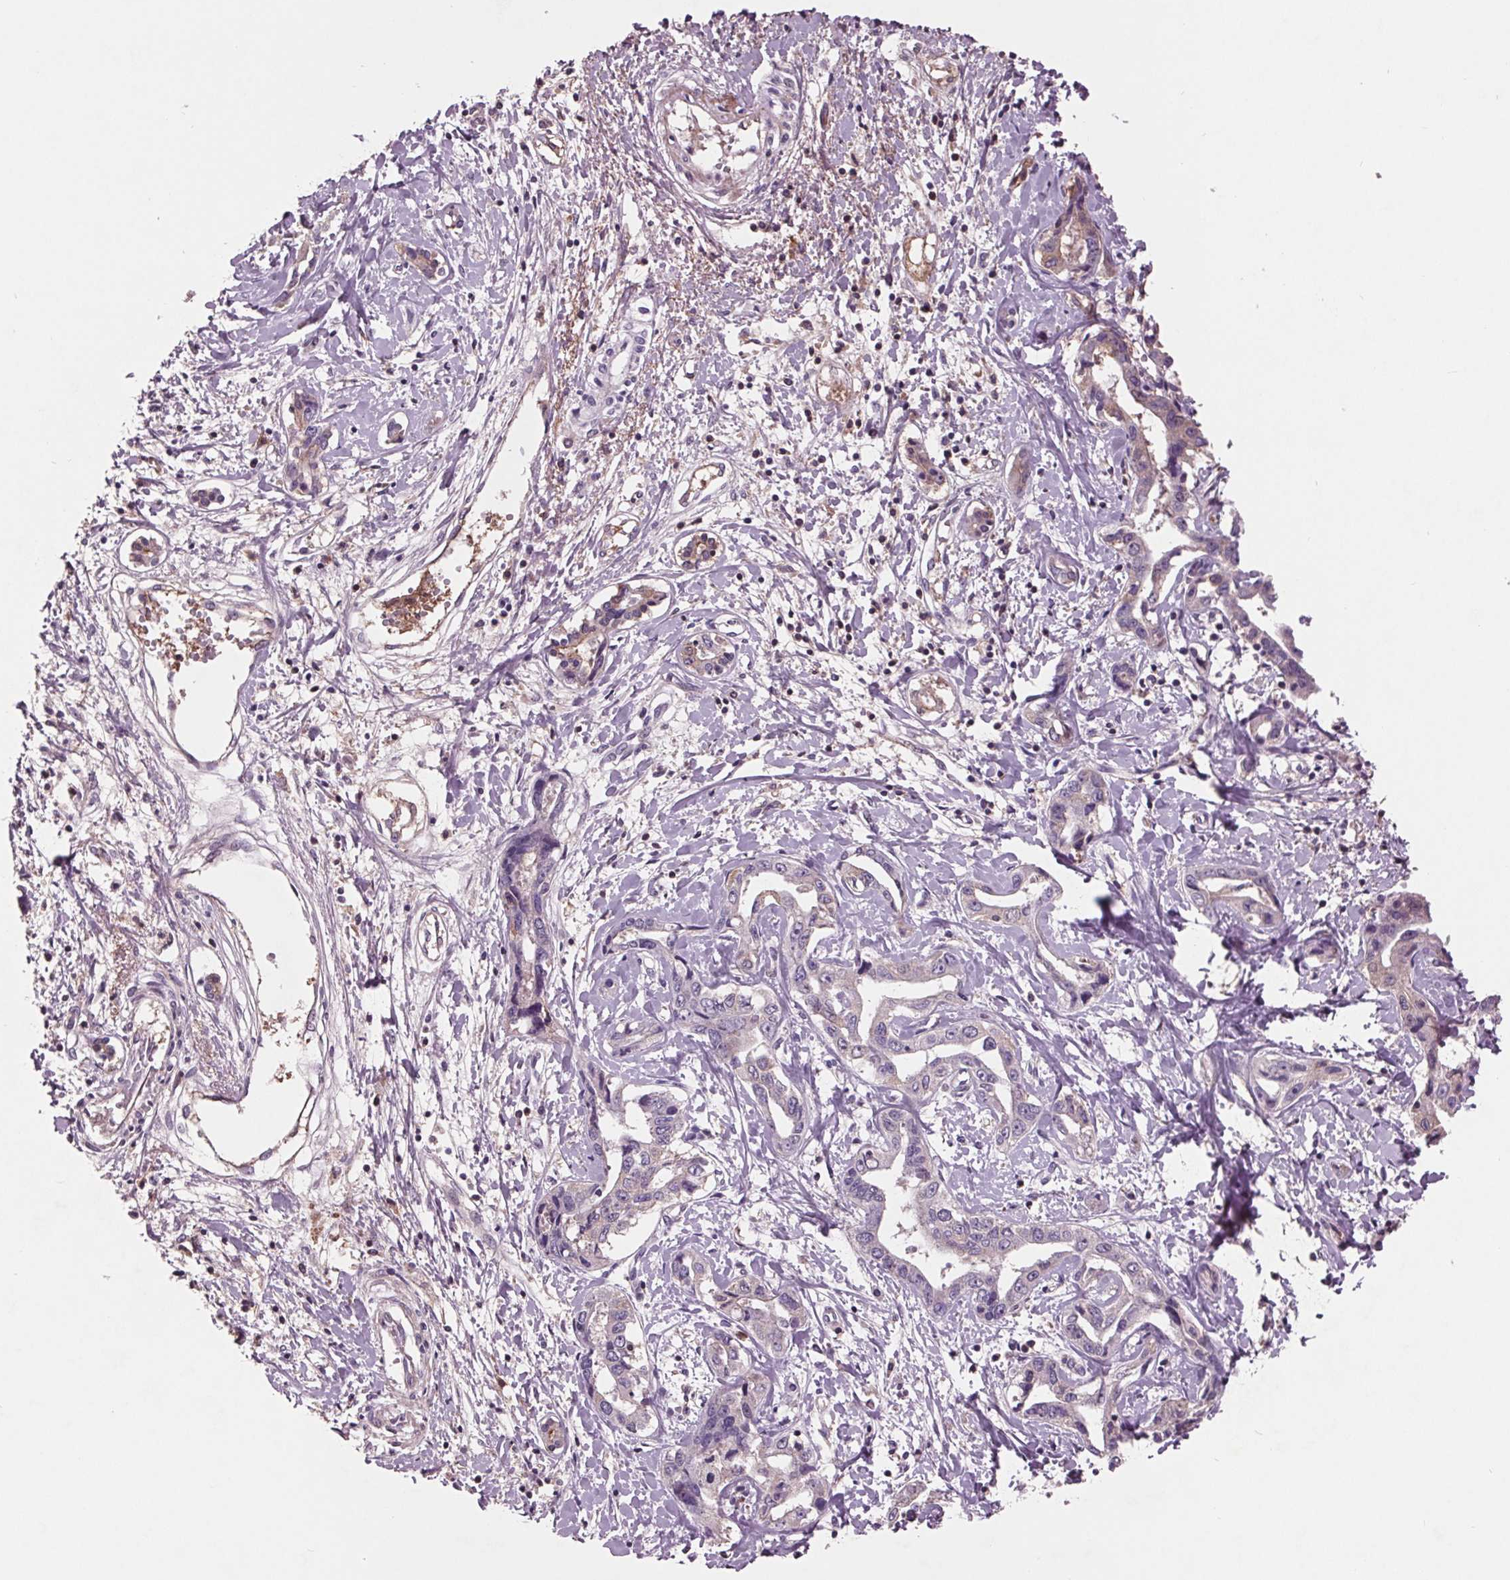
{"staining": {"intensity": "negative", "quantity": "none", "location": "none"}, "tissue": "liver cancer", "cell_type": "Tumor cells", "image_type": "cancer", "snomed": [{"axis": "morphology", "description": "Cholangiocarcinoma"}, {"axis": "topography", "description": "Liver"}], "caption": "Immunohistochemistry (IHC) photomicrograph of neoplastic tissue: liver cancer stained with DAB exhibits no significant protein positivity in tumor cells.", "gene": "C6", "patient": {"sex": "male", "age": 59}}